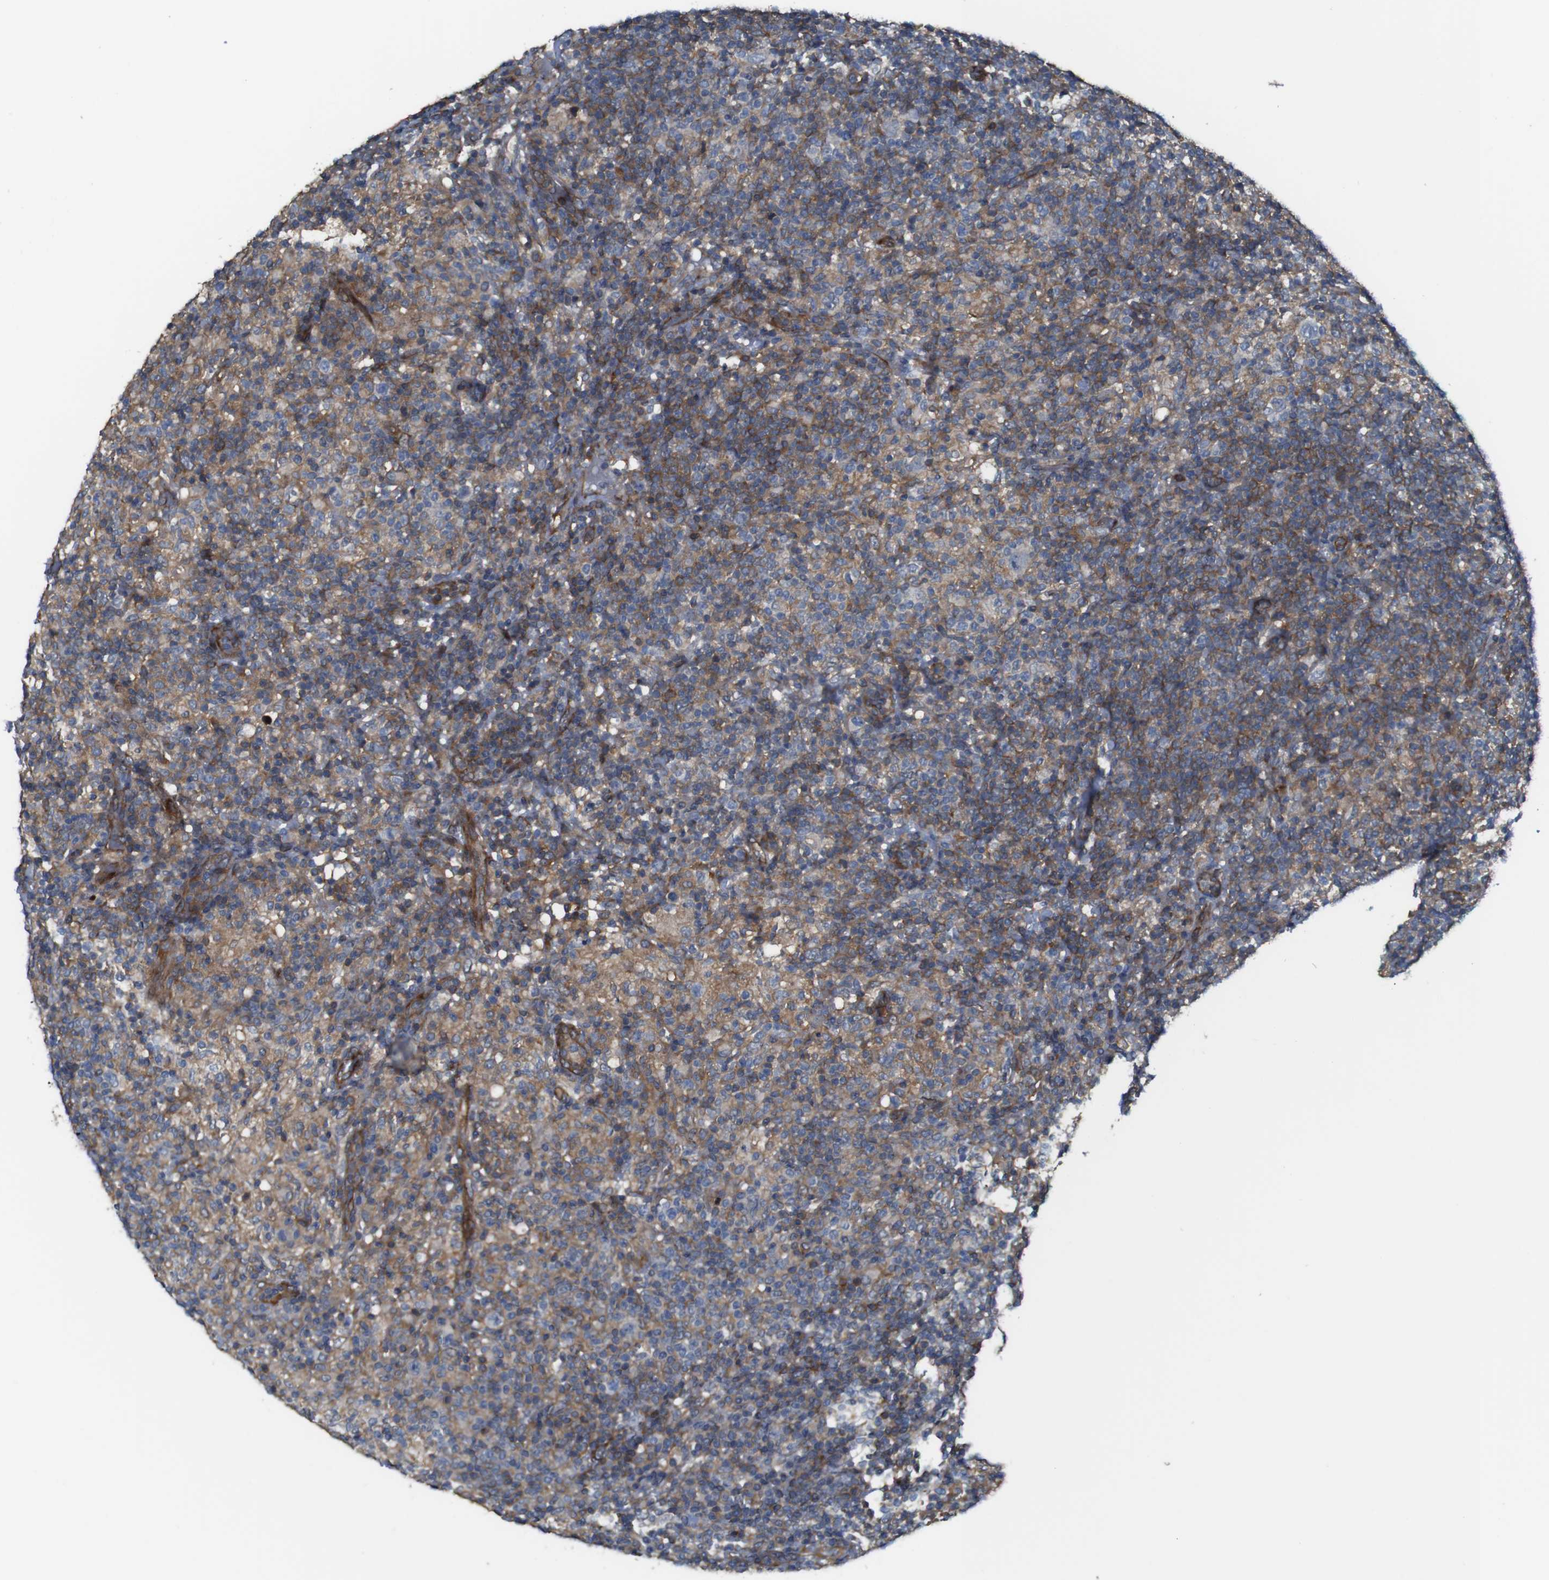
{"staining": {"intensity": "negative", "quantity": "none", "location": "none"}, "tissue": "lymphoma", "cell_type": "Tumor cells", "image_type": "cancer", "snomed": [{"axis": "morphology", "description": "Hodgkin's disease, NOS"}, {"axis": "topography", "description": "Lymph node"}], "caption": "Hodgkin's disease was stained to show a protein in brown. There is no significant staining in tumor cells. (Stains: DAB immunohistochemistry (IHC) with hematoxylin counter stain, Microscopy: brightfield microscopy at high magnification).", "gene": "PCOLCE2", "patient": {"sex": "male", "age": 70}}